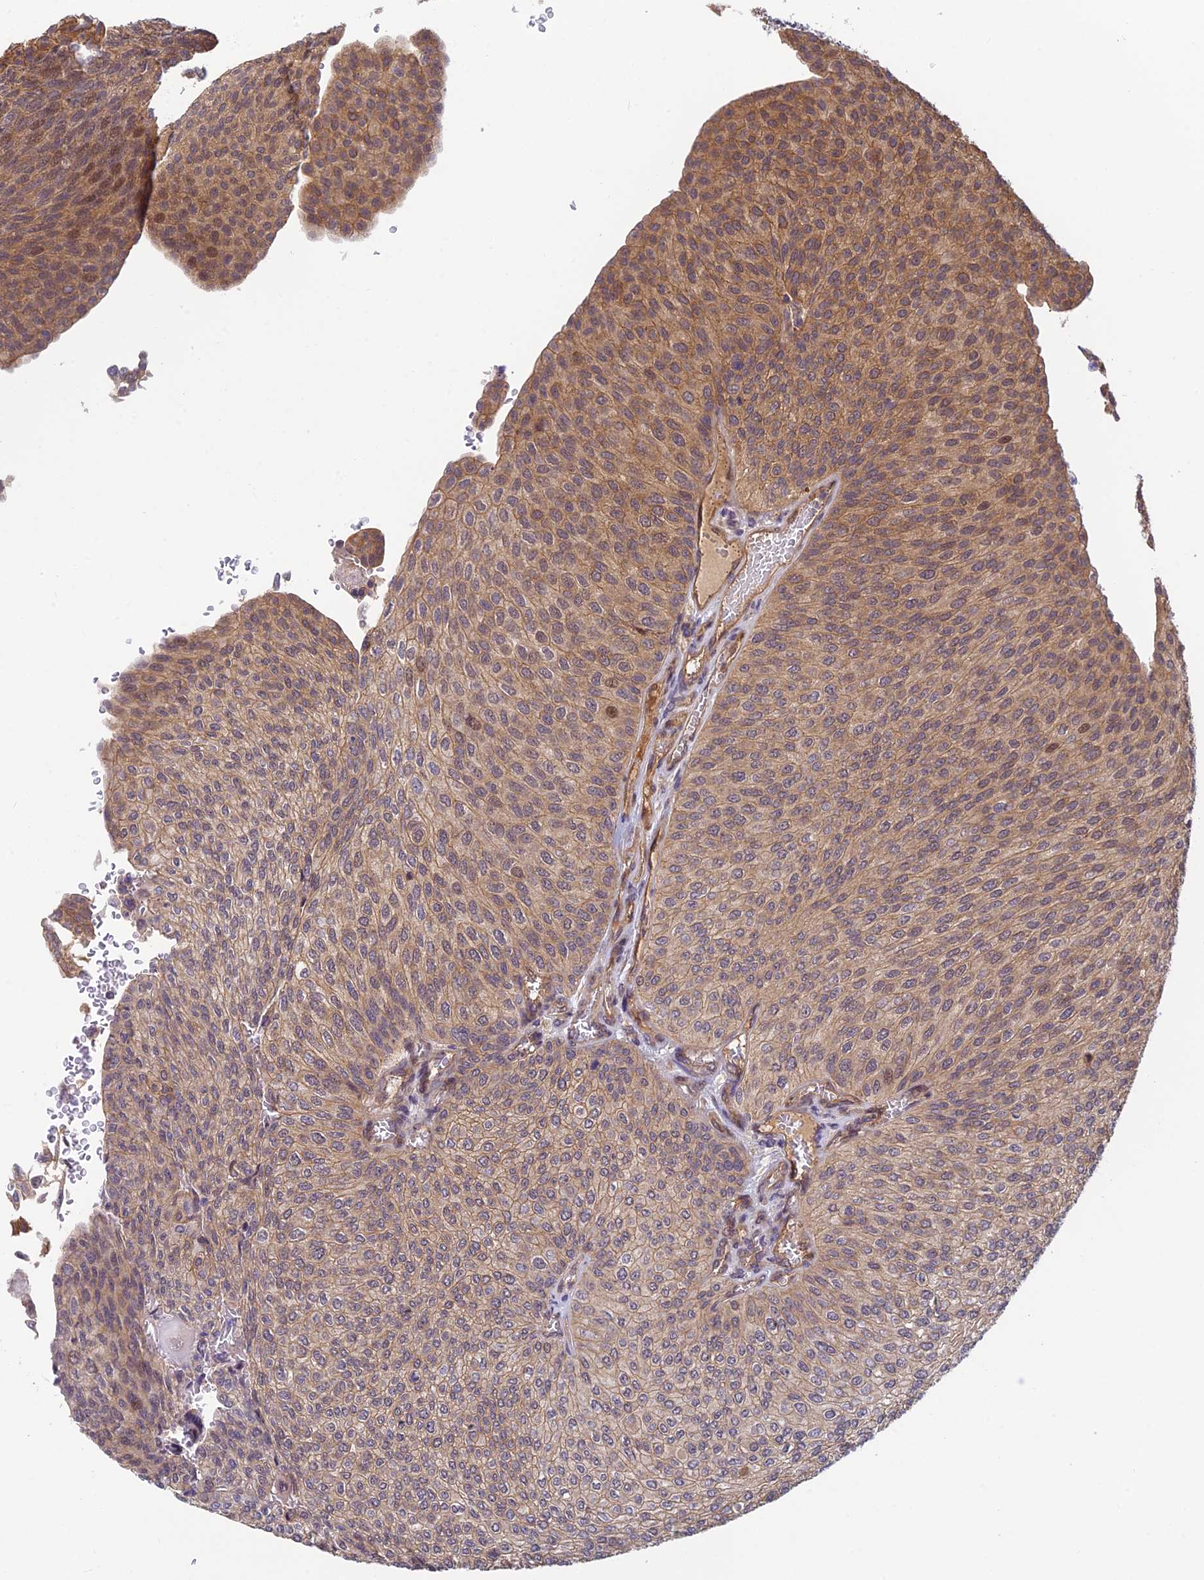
{"staining": {"intensity": "weak", "quantity": "25%-75%", "location": "cytoplasmic/membranous"}, "tissue": "urothelial cancer", "cell_type": "Tumor cells", "image_type": "cancer", "snomed": [{"axis": "morphology", "description": "Urothelial carcinoma, High grade"}, {"axis": "topography", "description": "Urinary bladder"}], "caption": "Urothelial carcinoma (high-grade) tissue exhibits weak cytoplasmic/membranous positivity in approximately 25%-75% of tumor cells, visualized by immunohistochemistry.", "gene": "PIKFYVE", "patient": {"sex": "female", "age": 79}}